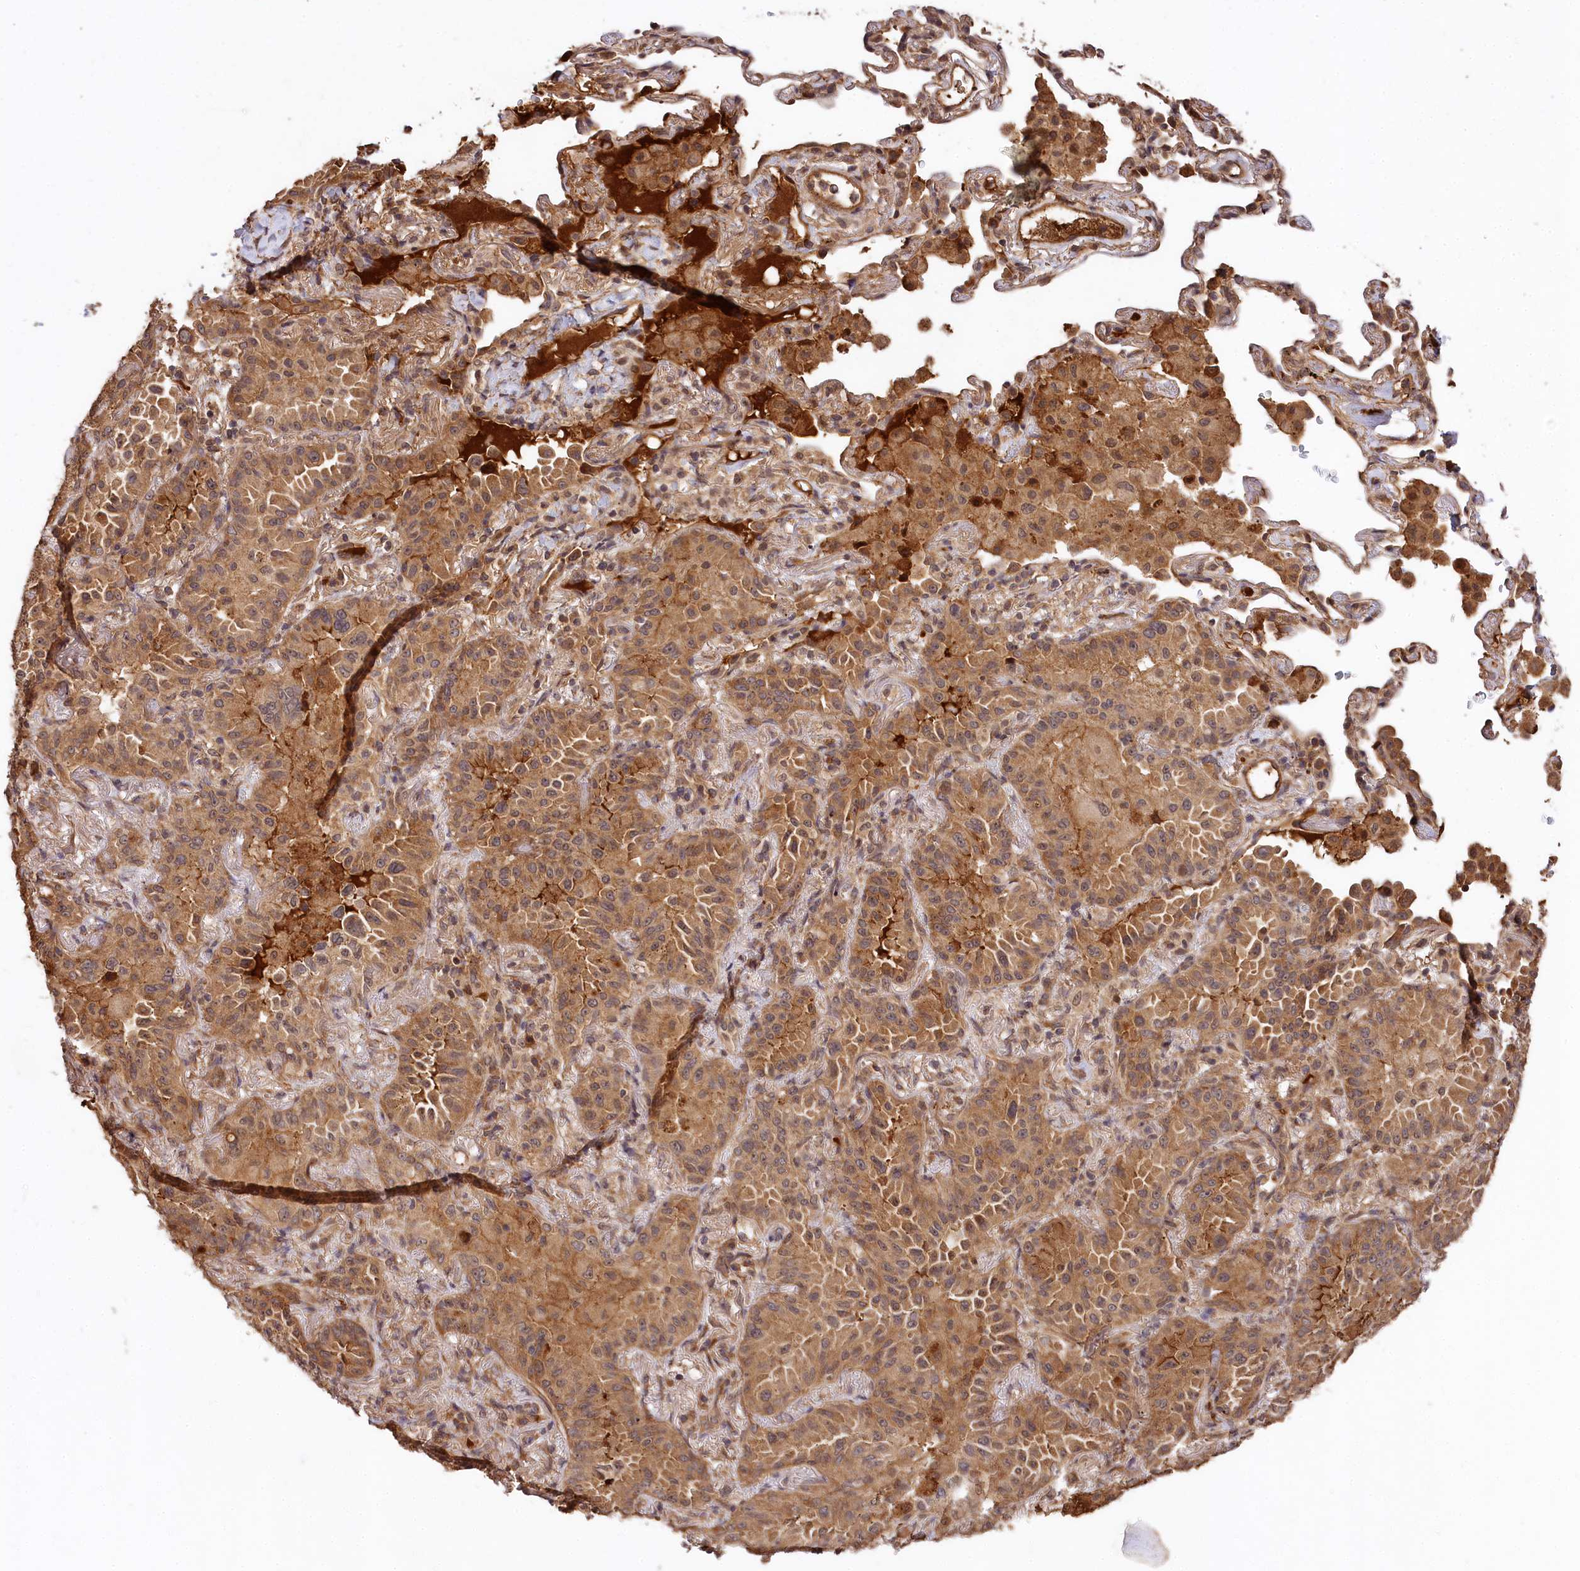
{"staining": {"intensity": "moderate", "quantity": ">75%", "location": "cytoplasmic/membranous"}, "tissue": "lung cancer", "cell_type": "Tumor cells", "image_type": "cancer", "snomed": [{"axis": "morphology", "description": "Adenocarcinoma, NOS"}, {"axis": "topography", "description": "Lung"}], "caption": "High-power microscopy captured an immunohistochemistry (IHC) micrograph of lung adenocarcinoma, revealing moderate cytoplasmic/membranous expression in approximately >75% of tumor cells. Nuclei are stained in blue.", "gene": "MCF2L2", "patient": {"sex": "female", "age": 69}}